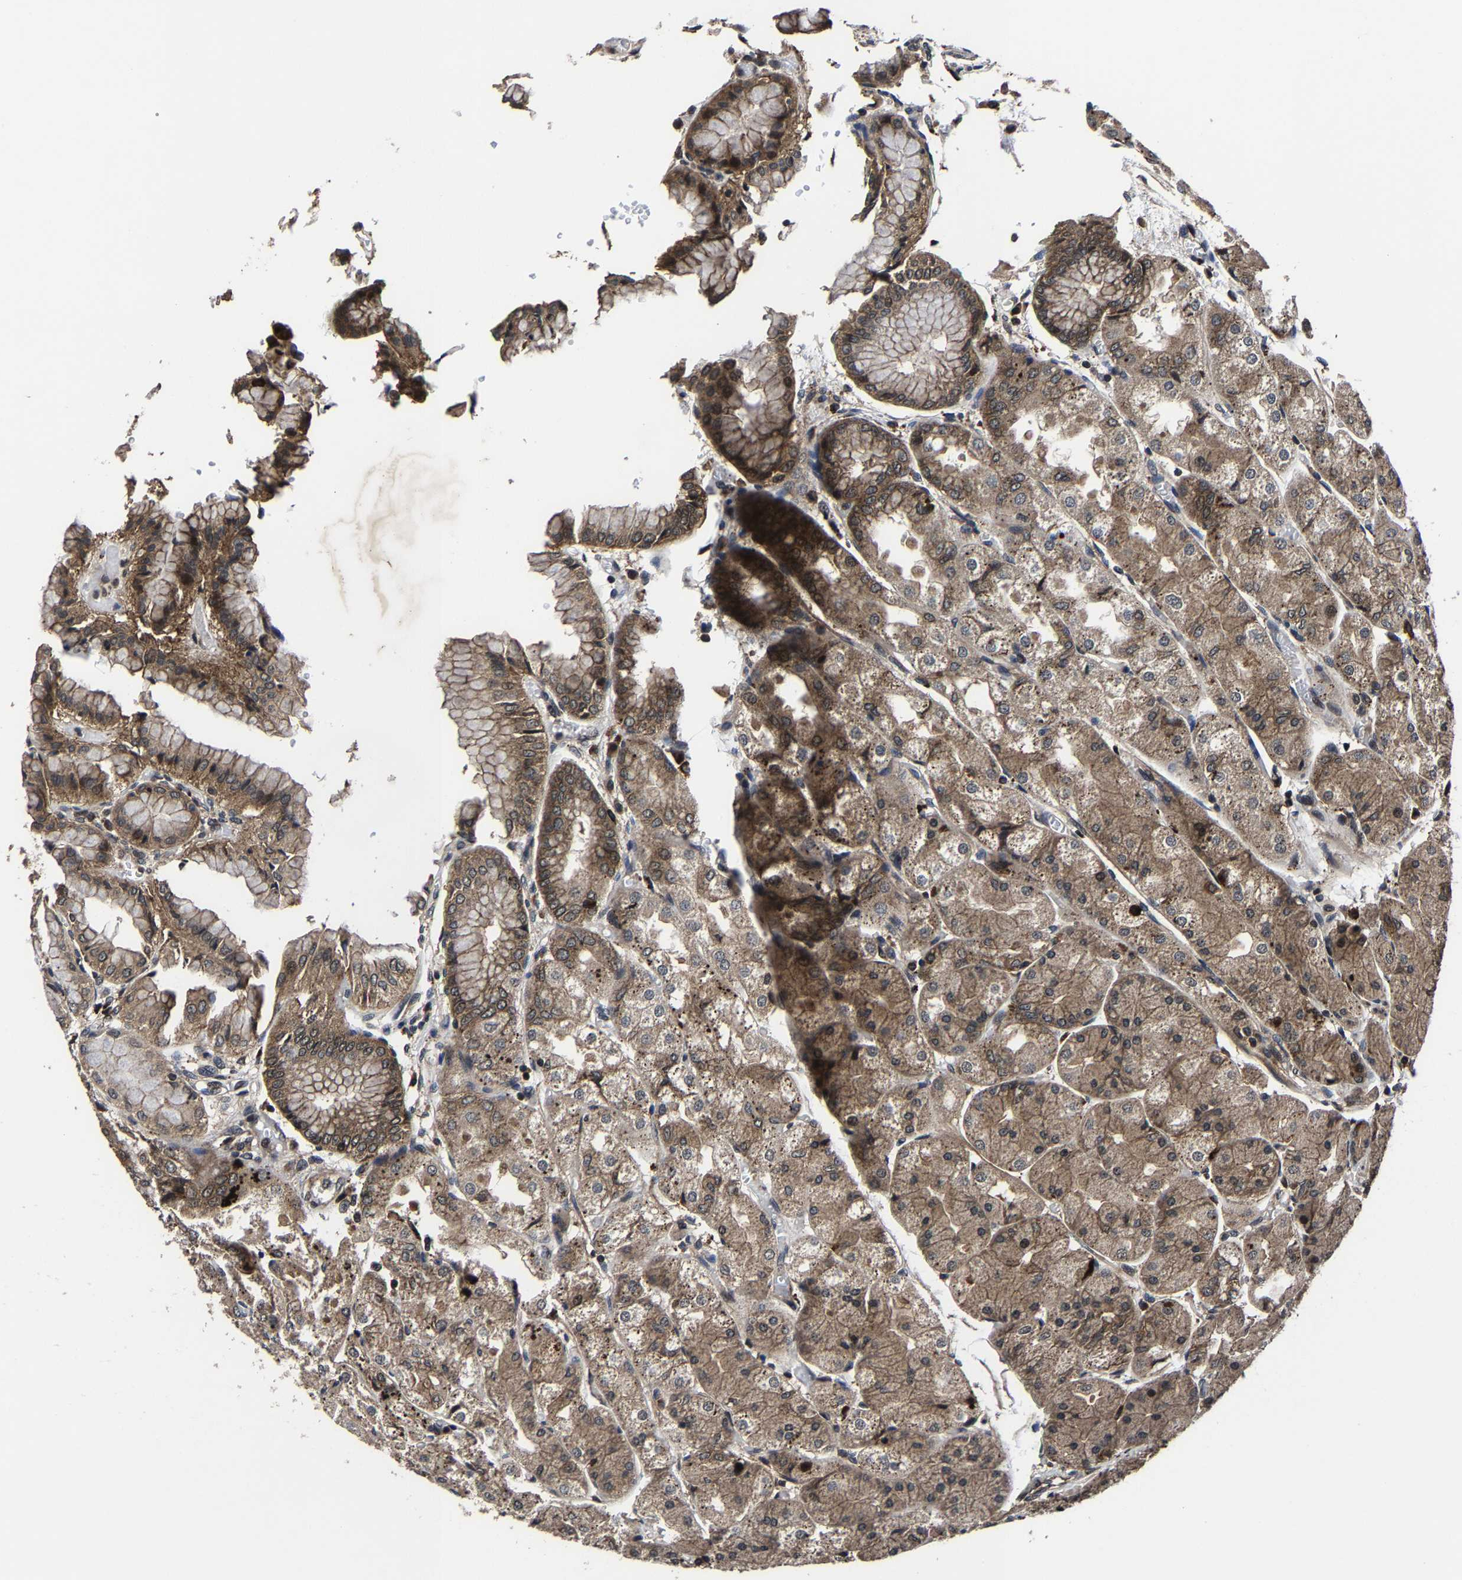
{"staining": {"intensity": "moderate", "quantity": ">75%", "location": "cytoplasmic/membranous,nuclear"}, "tissue": "stomach", "cell_type": "Glandular cells", "image_type": "normal", "snomed": [{"axis": "morphology", "description": "Normal tissue, NOS"}, {"axis": "topography", "description": "Stomach, upper"}], "caption": "A high-resolution histopathology image shows immunohistochemistry staining of unremarkable stomach, which demonstrates moderate cytoplasmic/membranous,nuclear positivity in about >75% of glandular cells. Nuclei are stained in blue.", "gene": "ZCCHC7", "patient": {"sex": "male", "age": 72}}